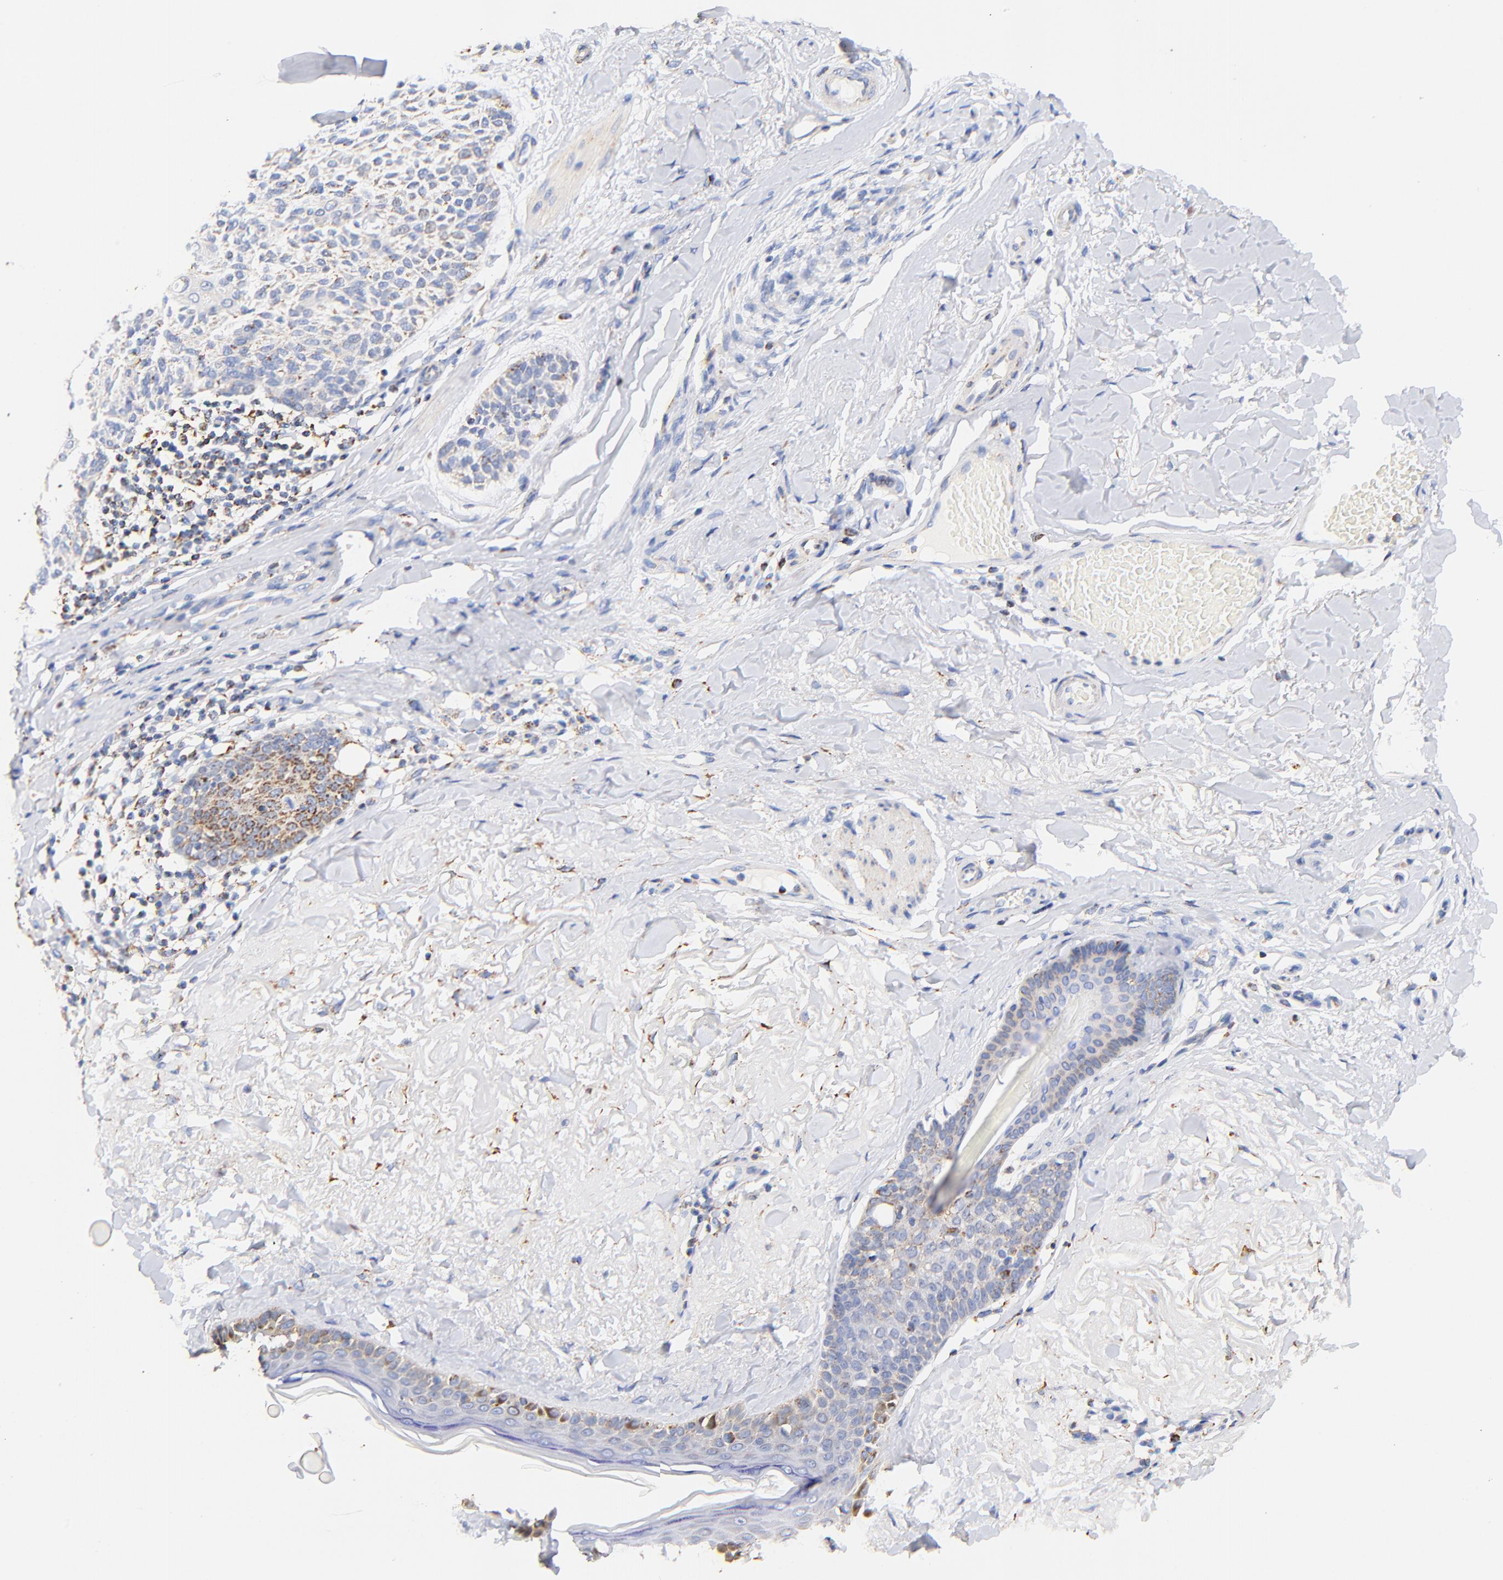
{"staining": {"intensity": "moderate", "quantity": "<25%", "location": "cytoplasmic/membranous"}, "tissue": "skin cancer", "cell_type": "Tumor cells", "image_type": "cancer", "snomed": [{"axis": "morphology", "description": "Normal tissue, NOS"}, {"axis": "morphology", "description": "Basal cell carcinoma"}, {"axis": "topography", "description": "Skin"}], "caption": "Brown immunohistochemical staining in skin cancer reveals moderate cytoplasmic/membranous positivity in about <25% of tumor cells.", "gene": "ATP5F1D", "patient": {"sex": "female", "age": 70}}